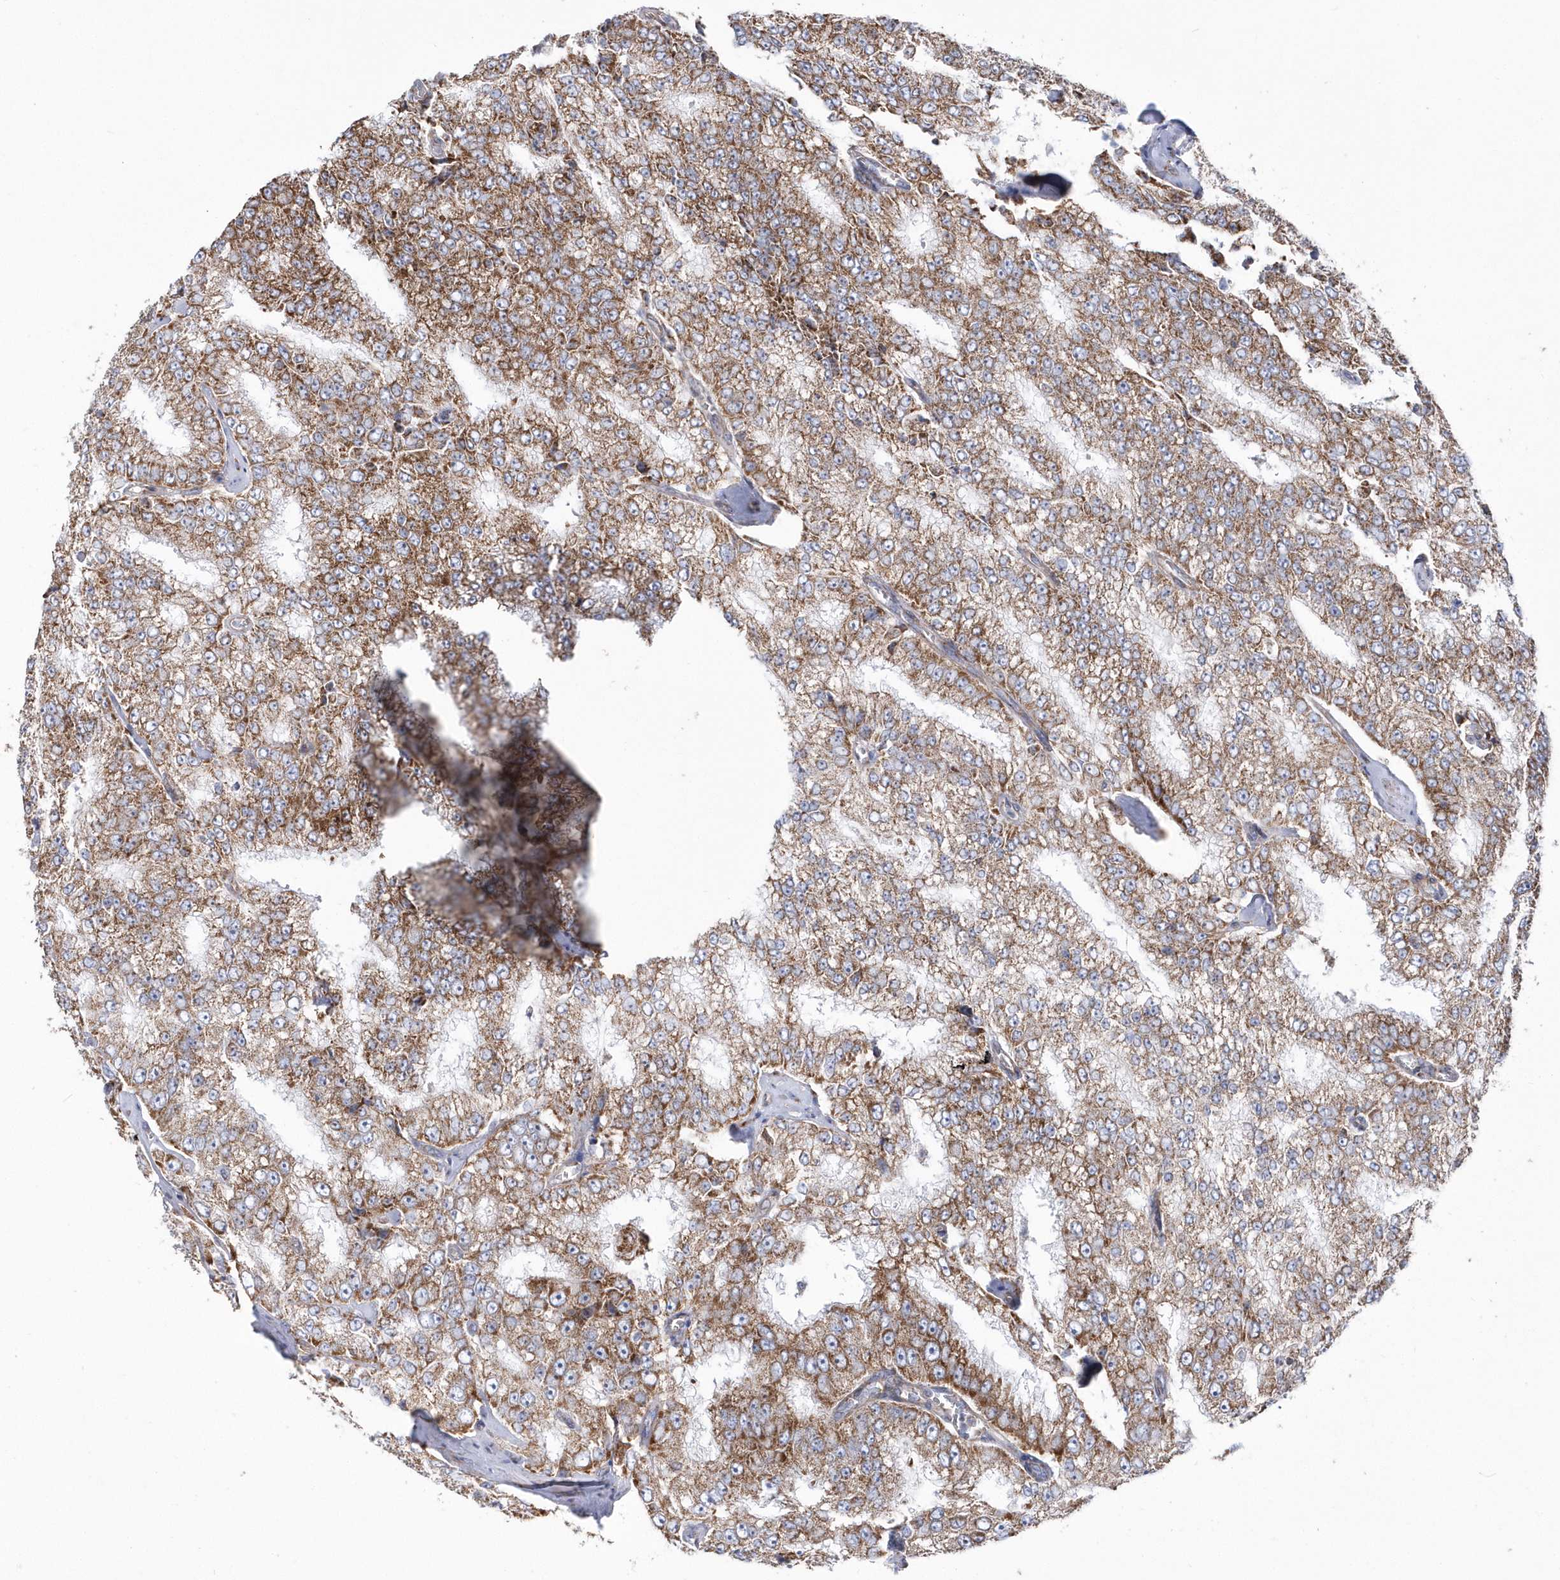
{"staining": {"intensity": "moderate", "quantity": ">75%", "location": "cytoplasmic/membranous"}, "tissue": "prostate cancer", "cell_type": "Tumor cells", "image_type": "cancer", "snomed": [{"axis": "morphology", "description": "Adenocarcinoma, High grade"}, {"axis": "topography", "description": "Prostate"}], "caption": "A high-resolution image shows immunohistochemistry (IHC) staining of prostate cancer (adenocarcinoma (high-grade)), which shows moderate cytoplasmic/membranous staining in approximately >75% of tumor cells.", "gene": "OPA1", "patient": {"sex": "male", "age": 58}}